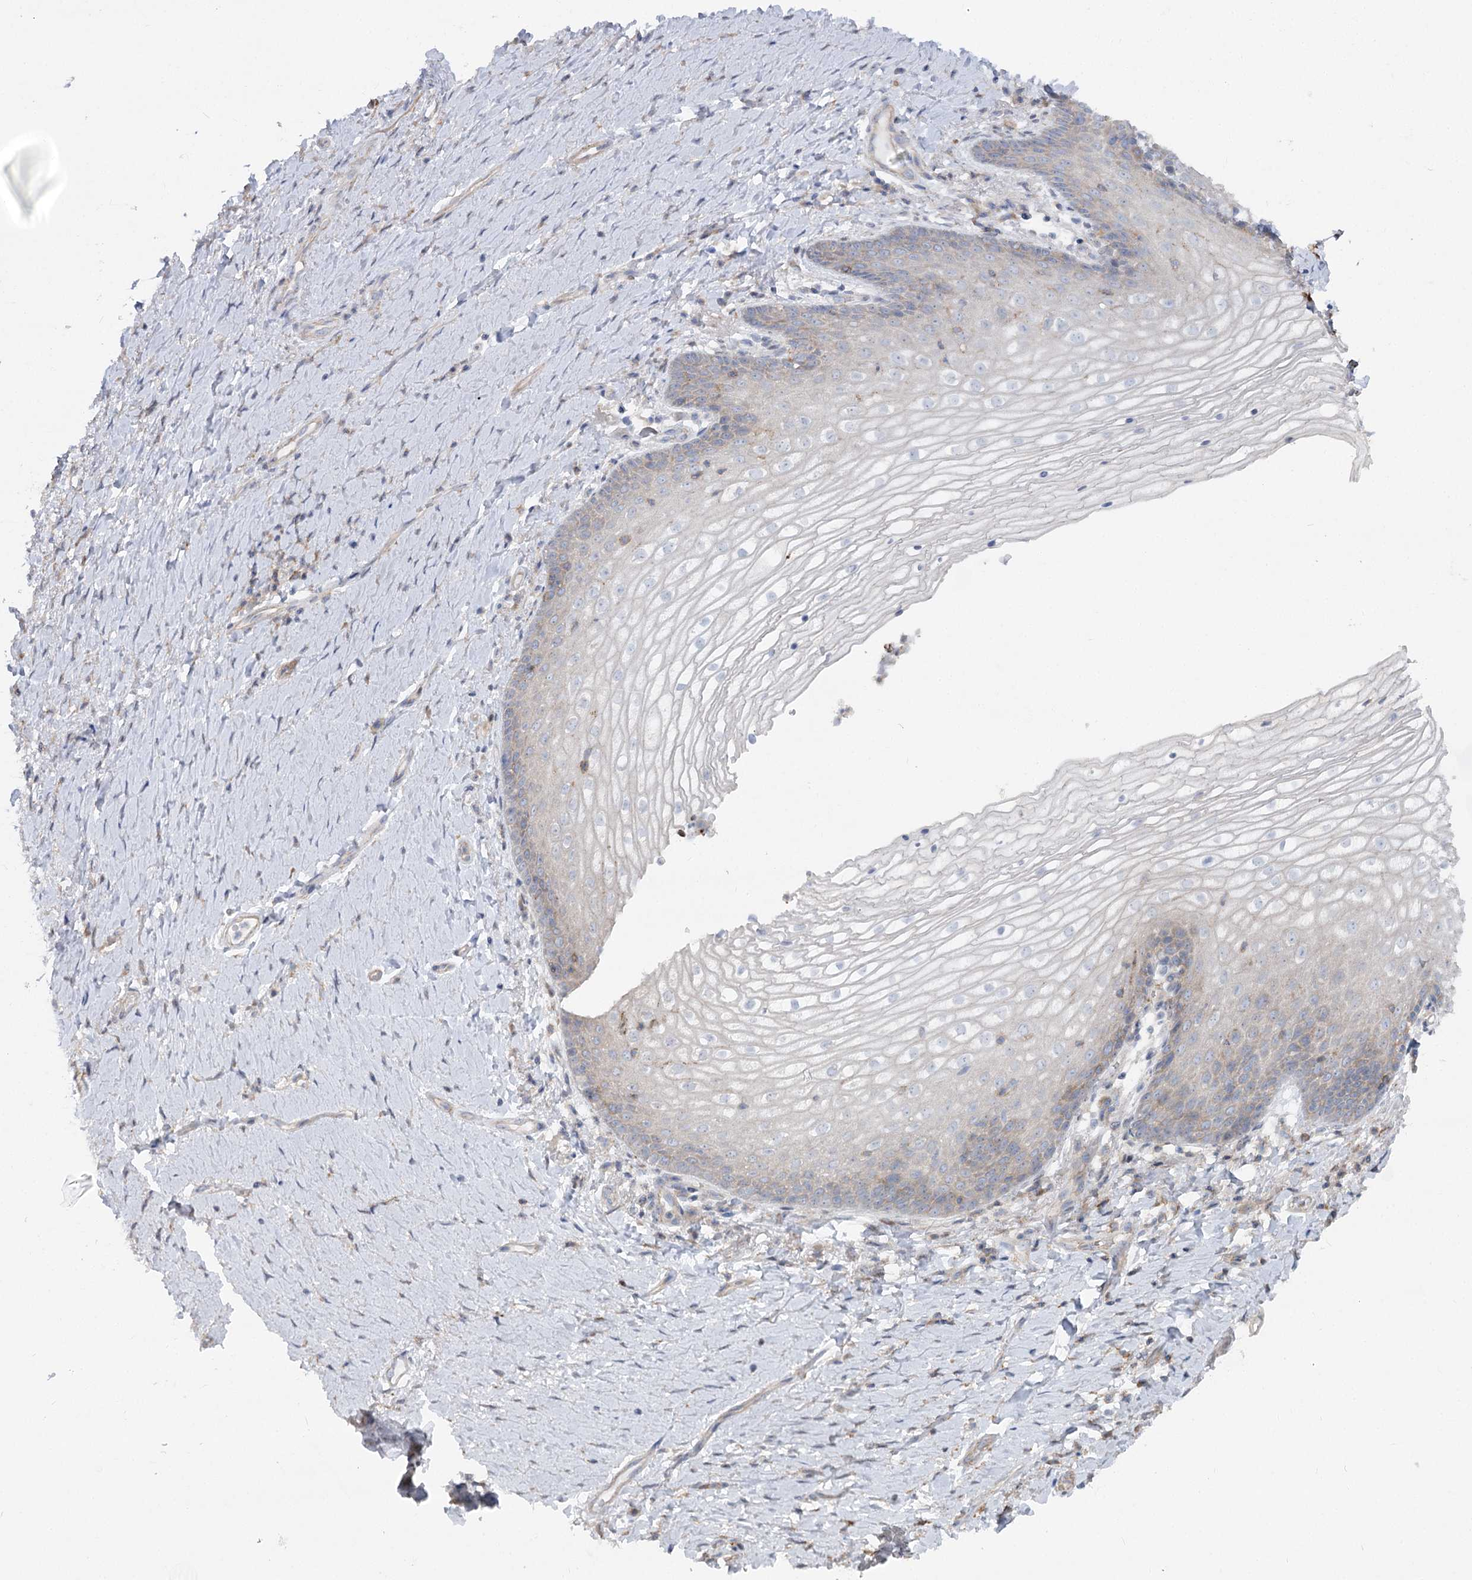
{"staining": {"intensity": "negative", "quantity": "none", "location": "none"}, "tissue": "vagina", "cell_type": "Squamous epithelial cells", "image_type": "normal", "snomed": [{"axis": "morphology", "description": "Normal tissue, NOS"}, {"axis": "topography", "description": "Vagina"}], "caption": "Vagina was stained to show a protein in brown. There is no significant staining in squamous epithelial cells. (Stains: DAB immunohistochemistry with hematoxylin counter stain, Microscopy: brightfield microscopy at high magnification).", "gene": "LARP1B", "patient": {"sex": "female", "age": 60}}